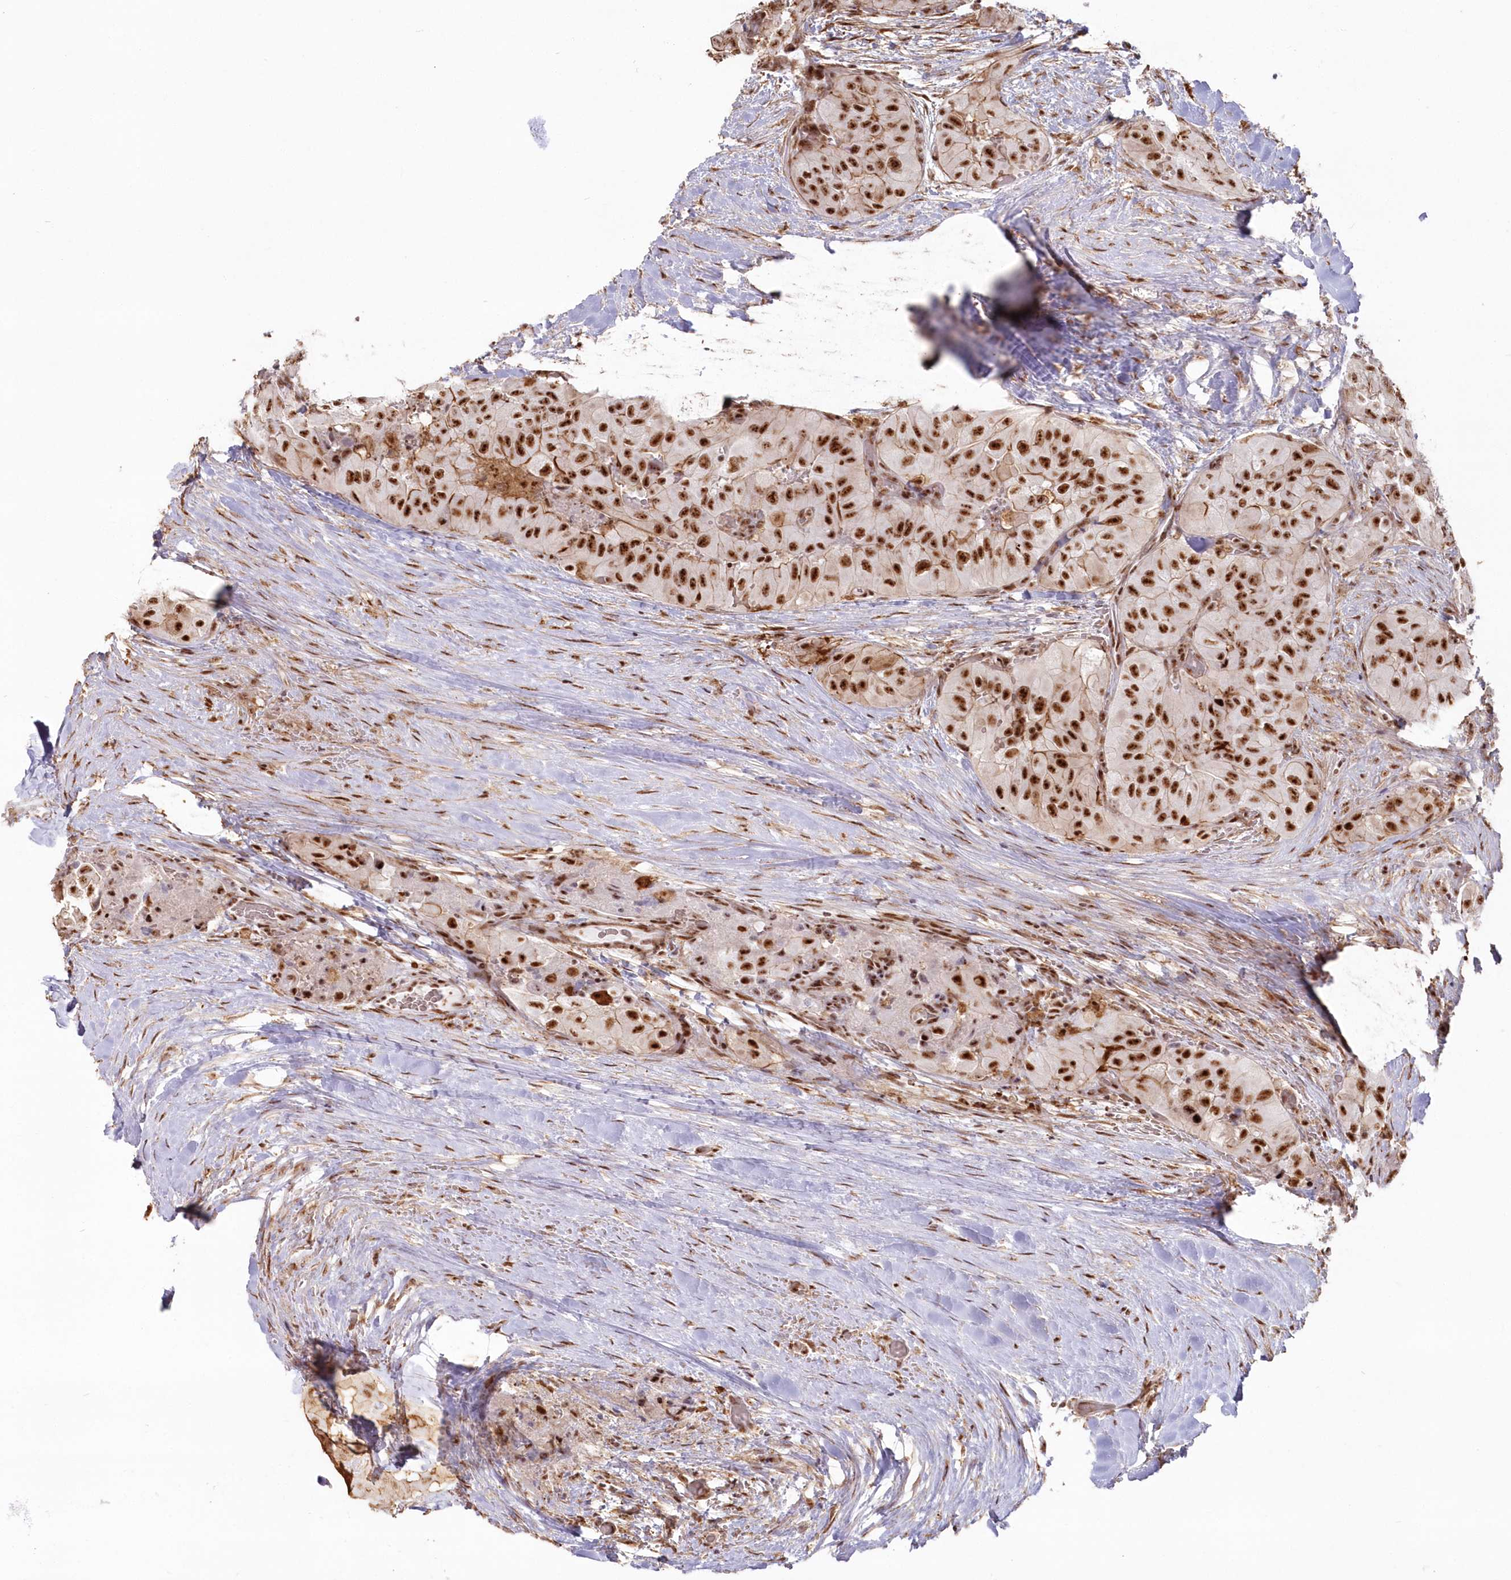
{"staining": {"intensity": "strong", "quantity": ">75%", "location": "nuclear"}, "tissue": "thyroid cancer", "cell_type": "Tumor cells", "image_type": "cancer", "snomed": [{"axis": "morphology", "description": "Papillary adenocarcinoma, NOS"}, {"axis": "topography", "description": "Thyroid gland"}], "caption": "An image showing strong nuclear expression in about >75% of tumor cells in papillary adenocarcinoma (thyroid), as visualized by brown immunohistochemical staining.", "gene": "DDX46", "patient": {"sex": "female", "age": 59}}